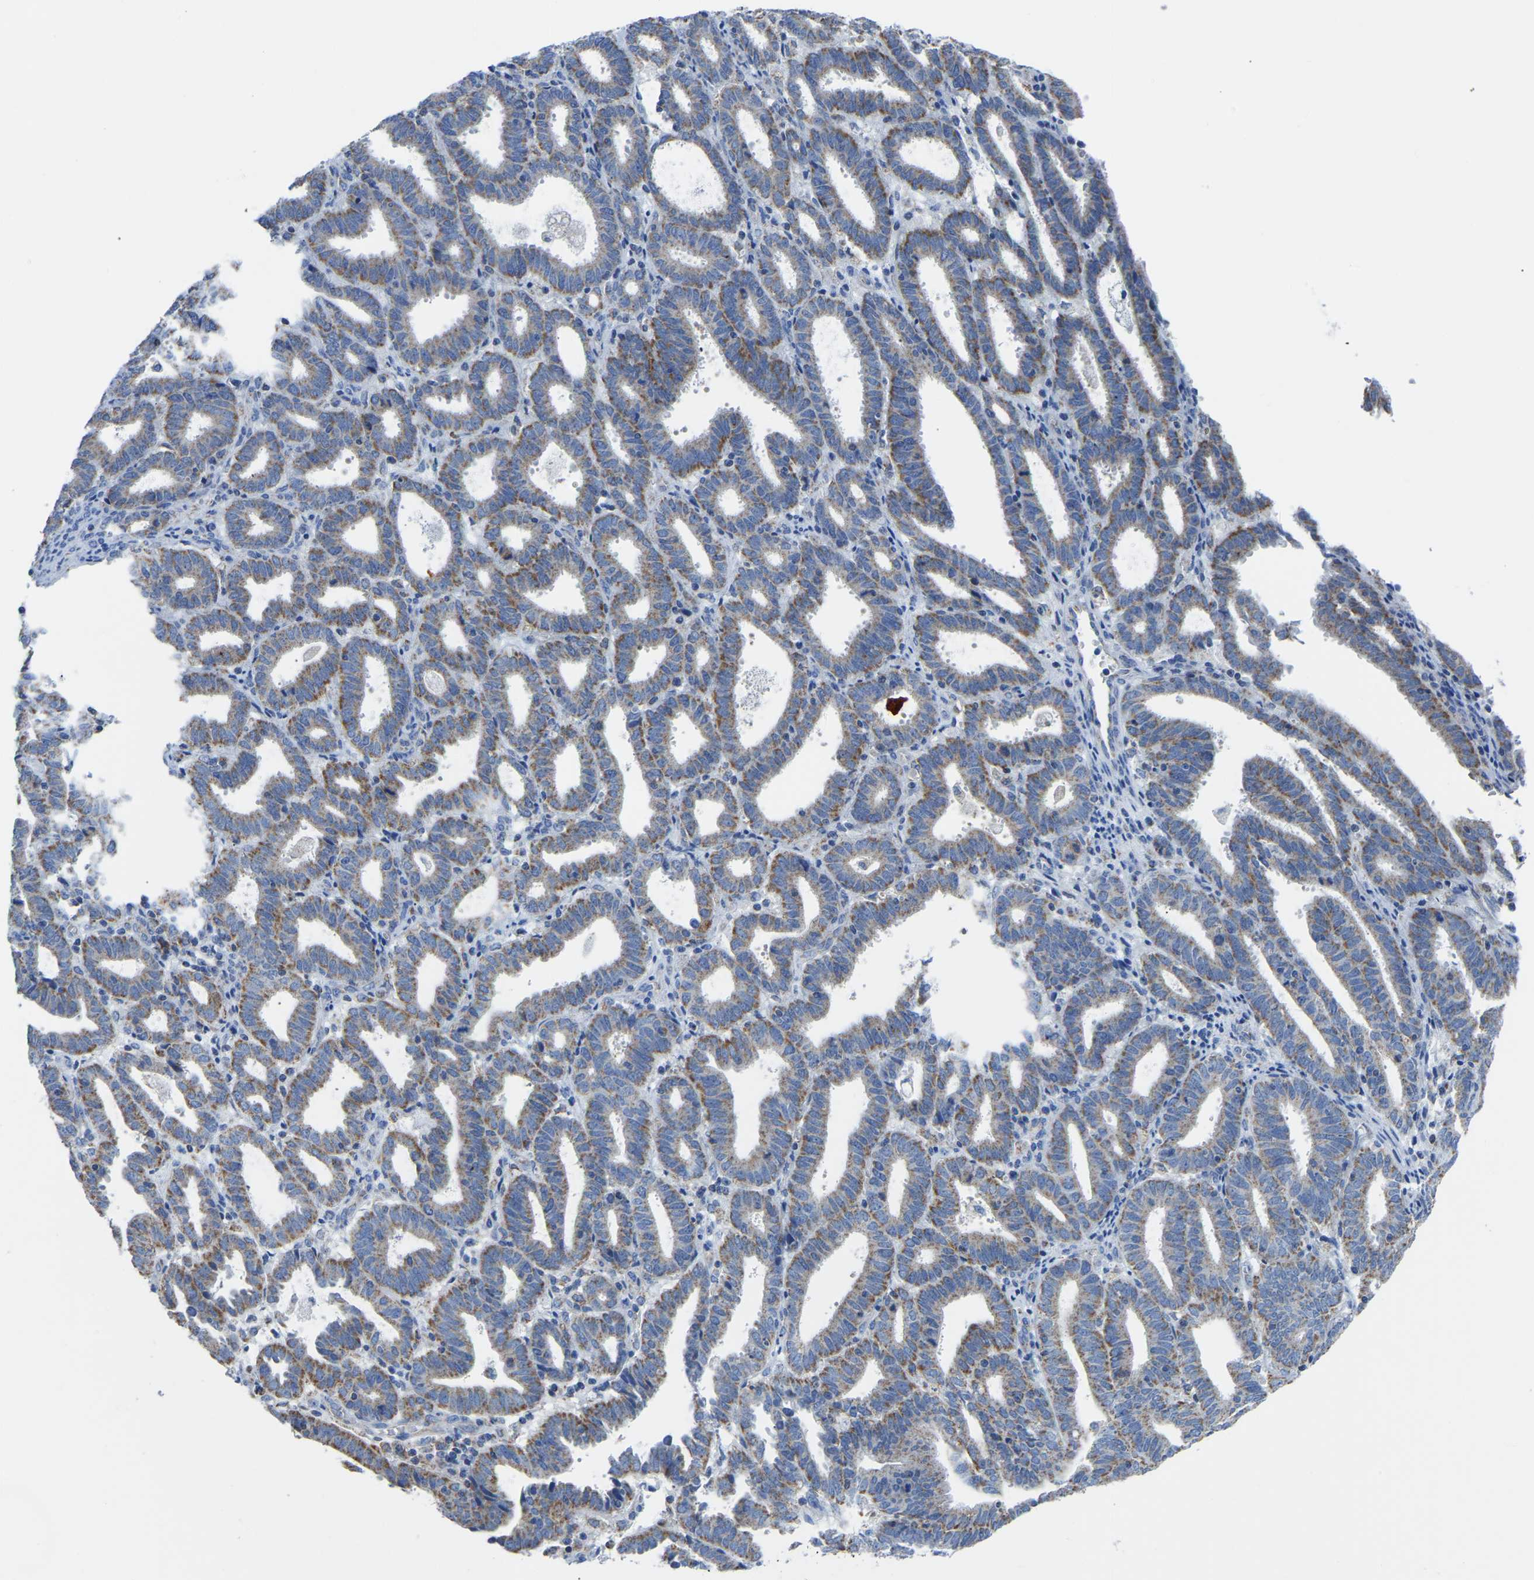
{"staining": {"intensity": "moderate", "quantity": ">75%", "location": "cytoplasmic/membranous"}, "tissue": "endometrial cancer", "cell_type": "Tumor cells", "image_type": "cancer", "snomed": [{"axis": "morphology", "description": "Adenocarcinoma, NOS"}, {"axis": "topography", "description": "Uterus"}], "caption": "Immunohistochemistry histopathology image of adenocarcinoma (endometrial) stained for a protein (brown), which exhibits medium levels of moderate cytoplasmic/membranous expression in approximately >75% of tumor cells.", "gene": "ETFA", "patient": {"sex": "female", "age": 83}}